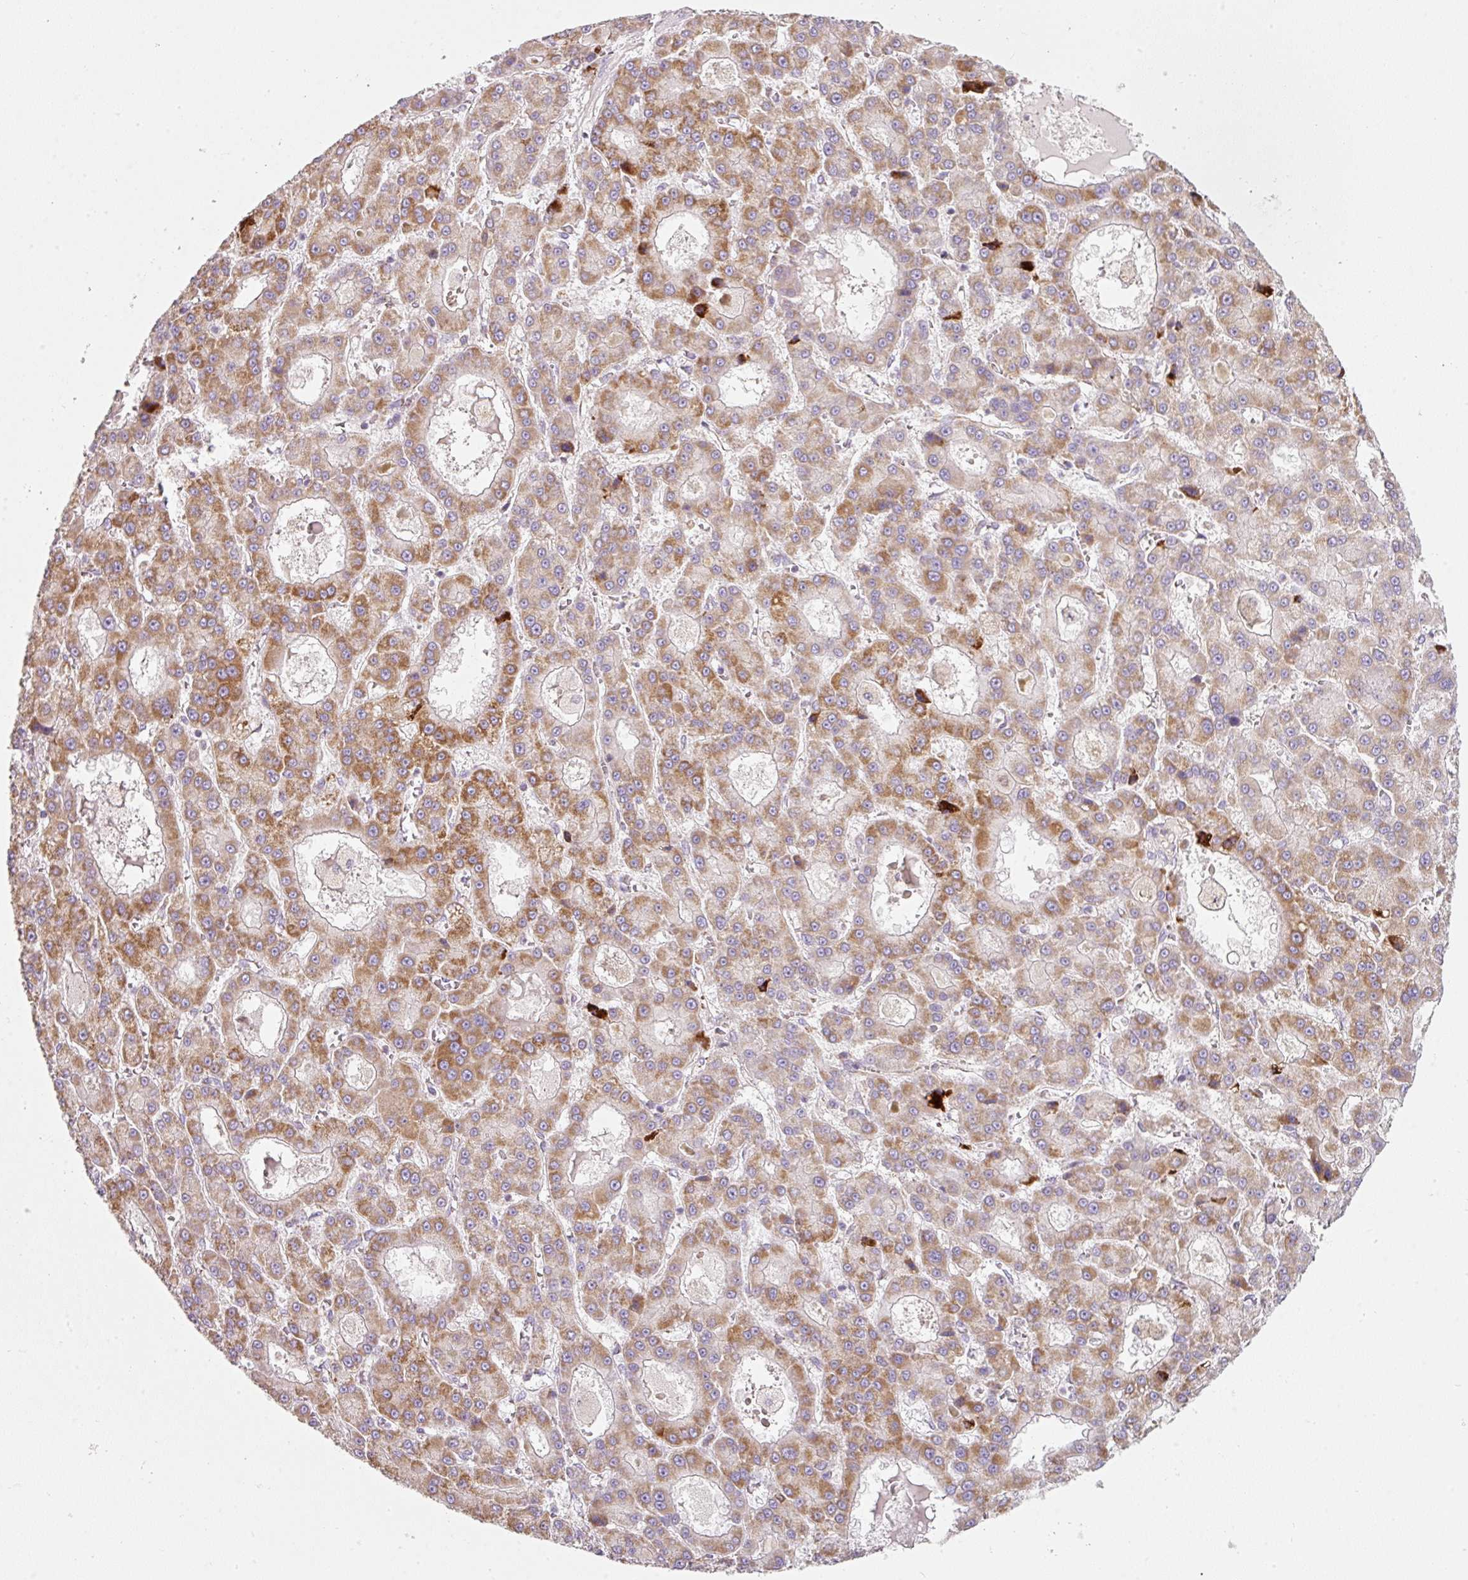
{"staining": {"intensity": "moderate", "quantity": ">75%", "location": "cytoplasmic/membranous"}, "tissue": "liver cancer", "cell_type": "Tumor cells", "image_type": "cancer", "snomed": [{"axis": "morphology", "description": "Carcinoma, Hepatocellular, NOS"}, {"axis": "topography", "description": "Liver"}], "caption": "A photomicrograph of liver cancer stained for a protein reveals moderate cytoplasmic/membranous brown staining in tumor cells.", "gene": "NDUFA1", "patient": {"sex": "male", "age": 70}}